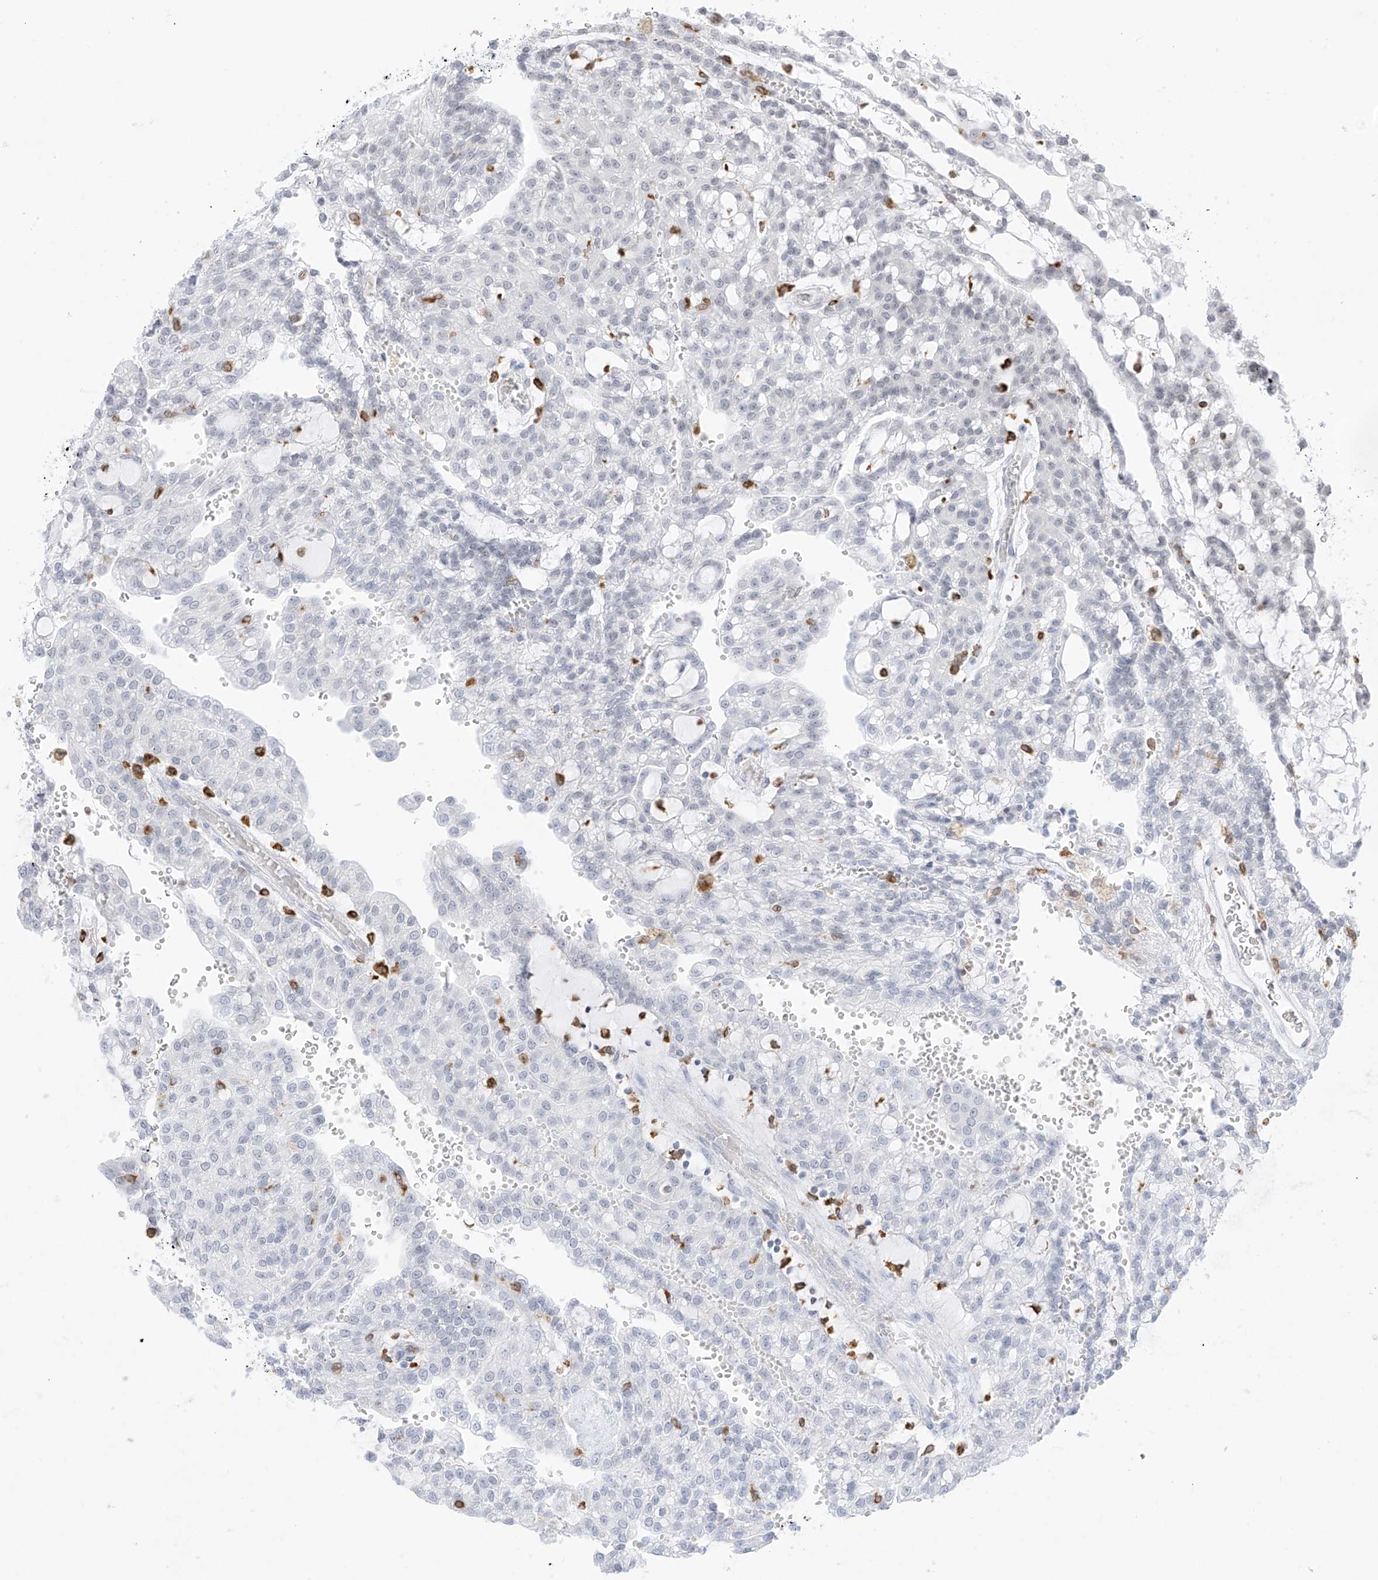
{"staining": {"intensity": "negative", "quantity": "none", "location": "none"}, "tissue": "renal cancer", "cell_type": "Tumor cells", "image_type": "cancer", "snomed": [{"axis": "morphology", "description": "Adenocarcinoma, NOS"}, {"axis": "topography", "description": "Kidney"}], "caption": "DAB (3,3'-diaminobenzidine) immunohistochemical staining of adenocarcinoma (renal) displays no significant staining in tumor cells.", "gene": "TBXAS1", "patient": {"sex": "male", "age": 63}}